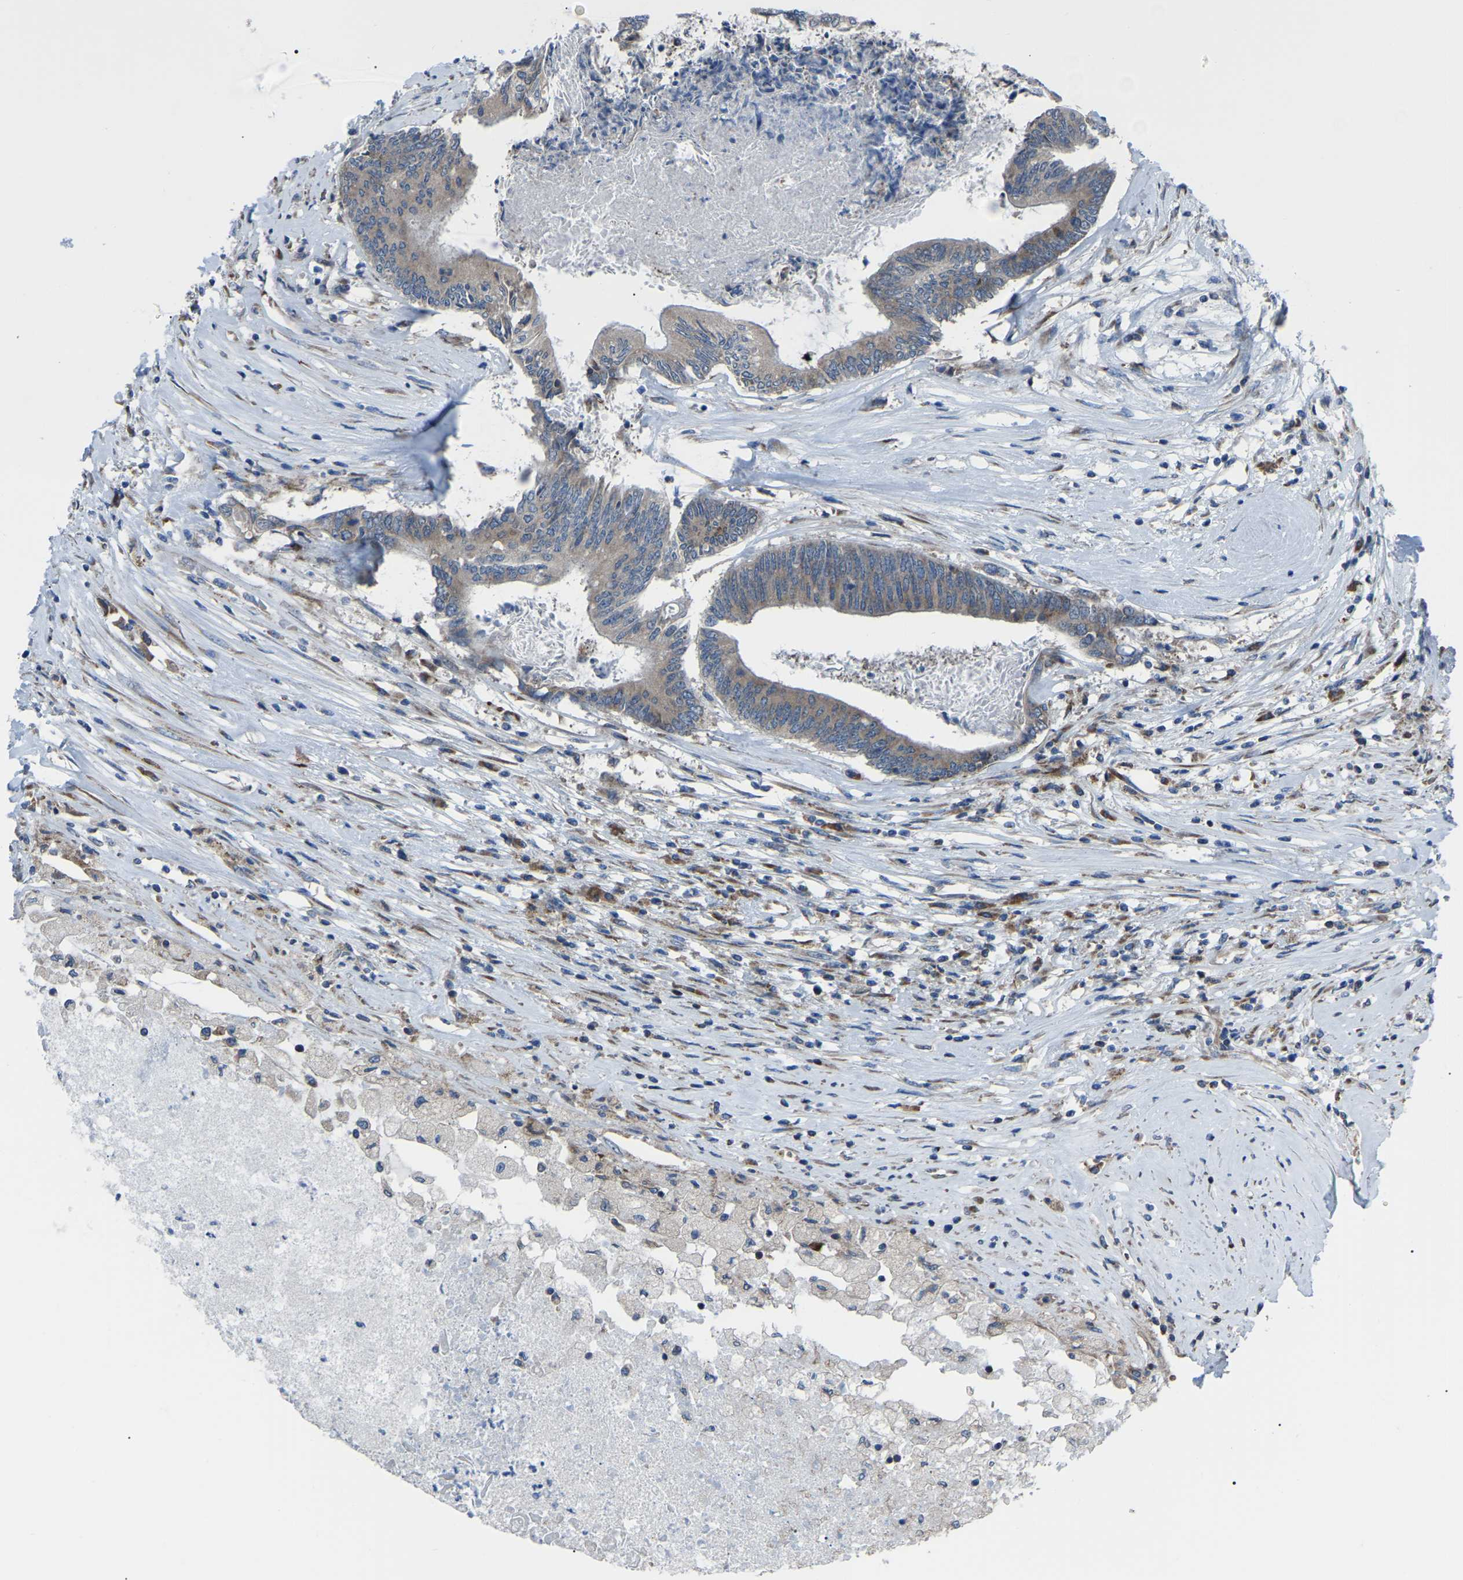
{"staining": {"intensity": "moderate", "quantity": "25%-75%", "location": "cytoplasmic/membranous"}, "tissue": "colorectal cancer", "cell_type": "Tumor cells", "image_type": "cancer", "snomed": [{"axis": "morphology", "description": "Adenocarcinoma, NOS"}, {"axis": "topography", "description": "Rectum"}], "caption": "Colorectal cancer stained with DAB (3,3'-diaminobenzidine) immunohistochemistry (IHC) shows medium levels of moderate cytoplasmic/membranous expression in about 25%-75% of tumor cells.", "gene": "AGO2", "patient": {"sex": "male", "age": 63}}